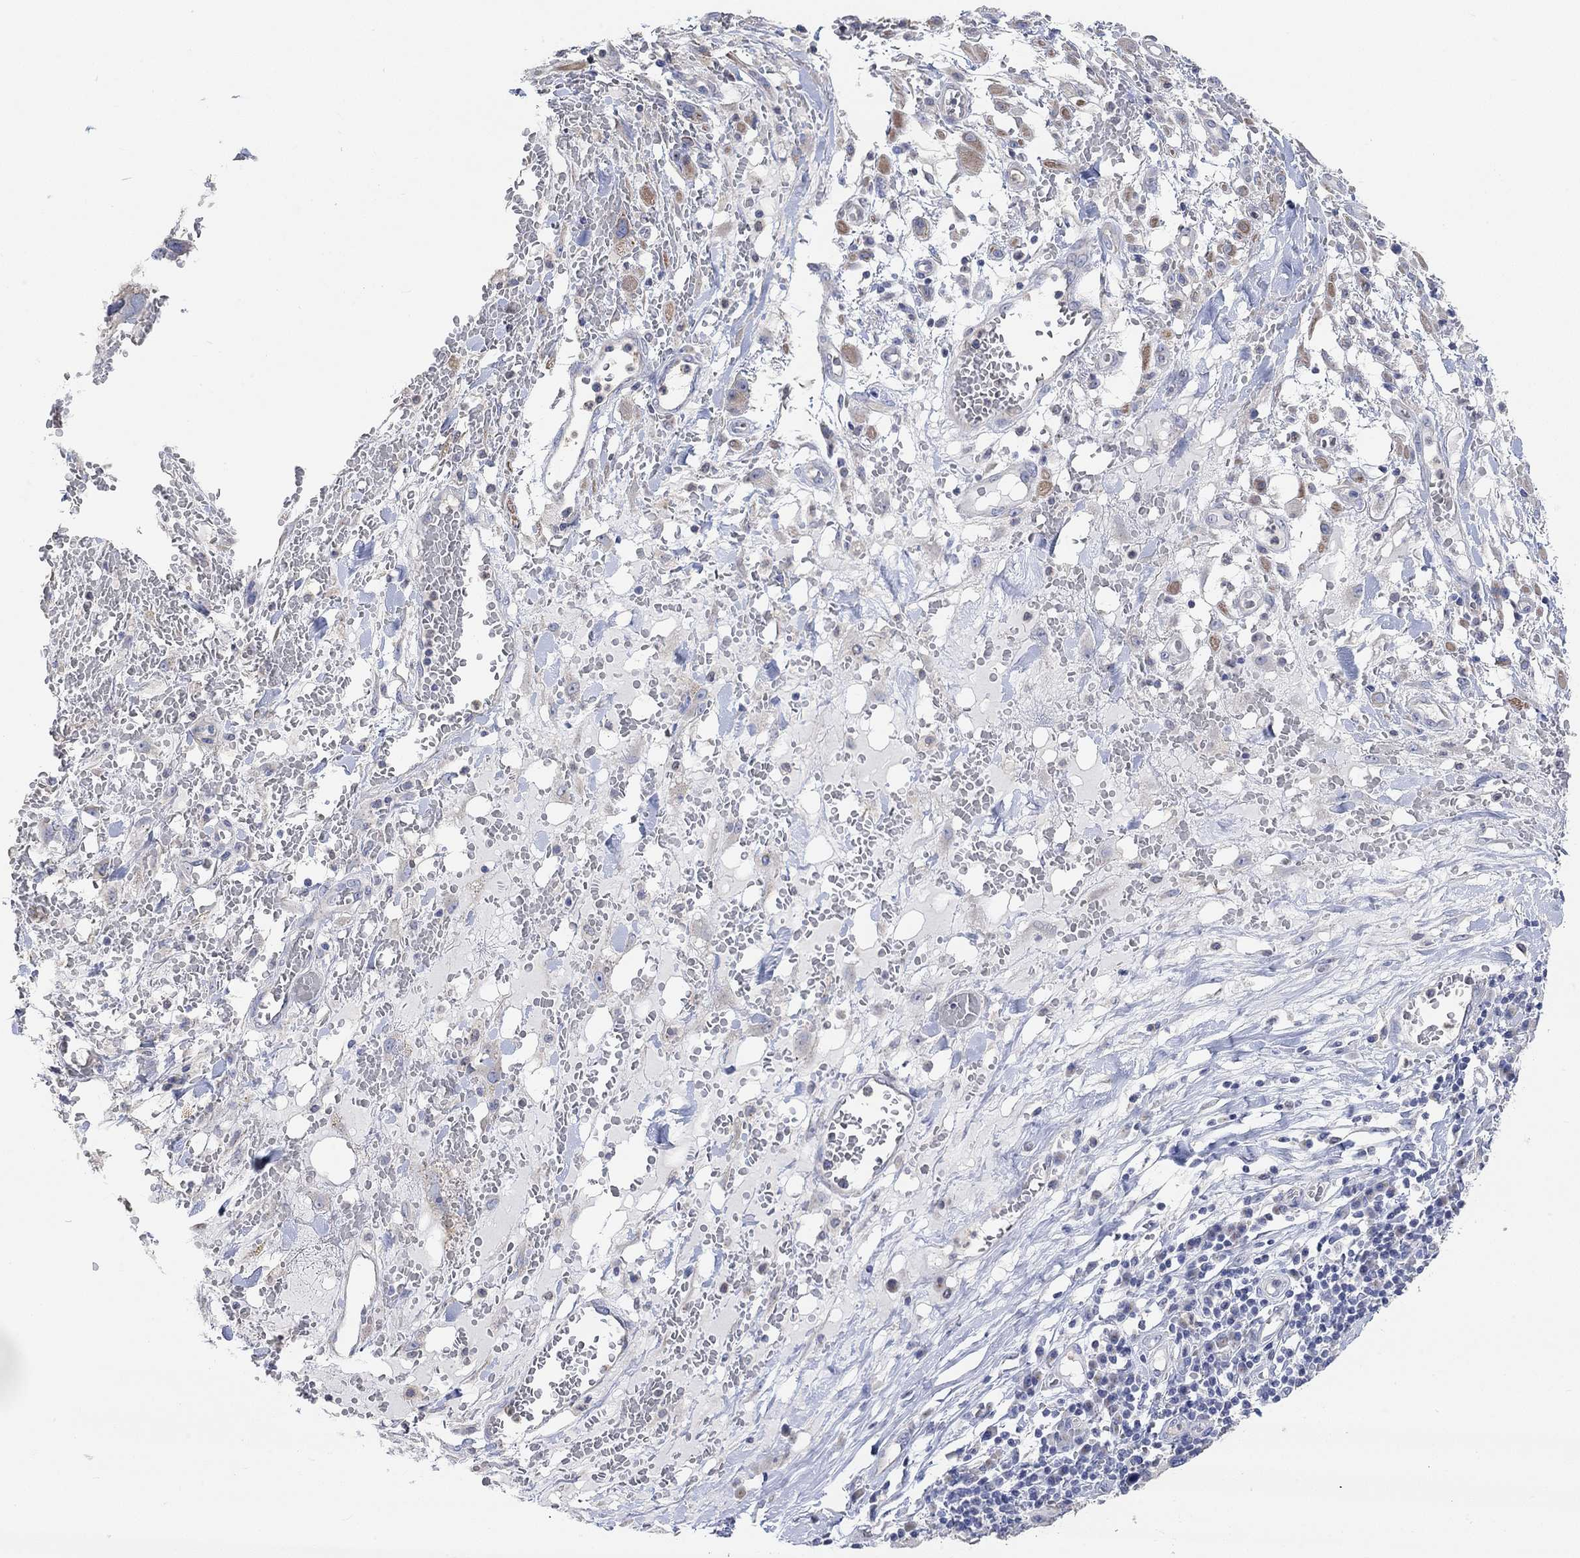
{"staining": {"intensity": "negative", "quantity": "none", "location": "none"}, "tissue": "melanoma", "cell_type": "Tumor cells", "image_type": "cancer", "snomed": [{"axis": "morphology", "description": "Malignant melanoma, NOS"}, {"axis": "topography", "description": "Skin"}], "caption": "Human malignant melanoma stained for a protein using immunohistochemistry (IHC) exhibits no positivity in tumor cells.", "gene": "NLRP14", "patient": {"sex": "female", "age": 91}}